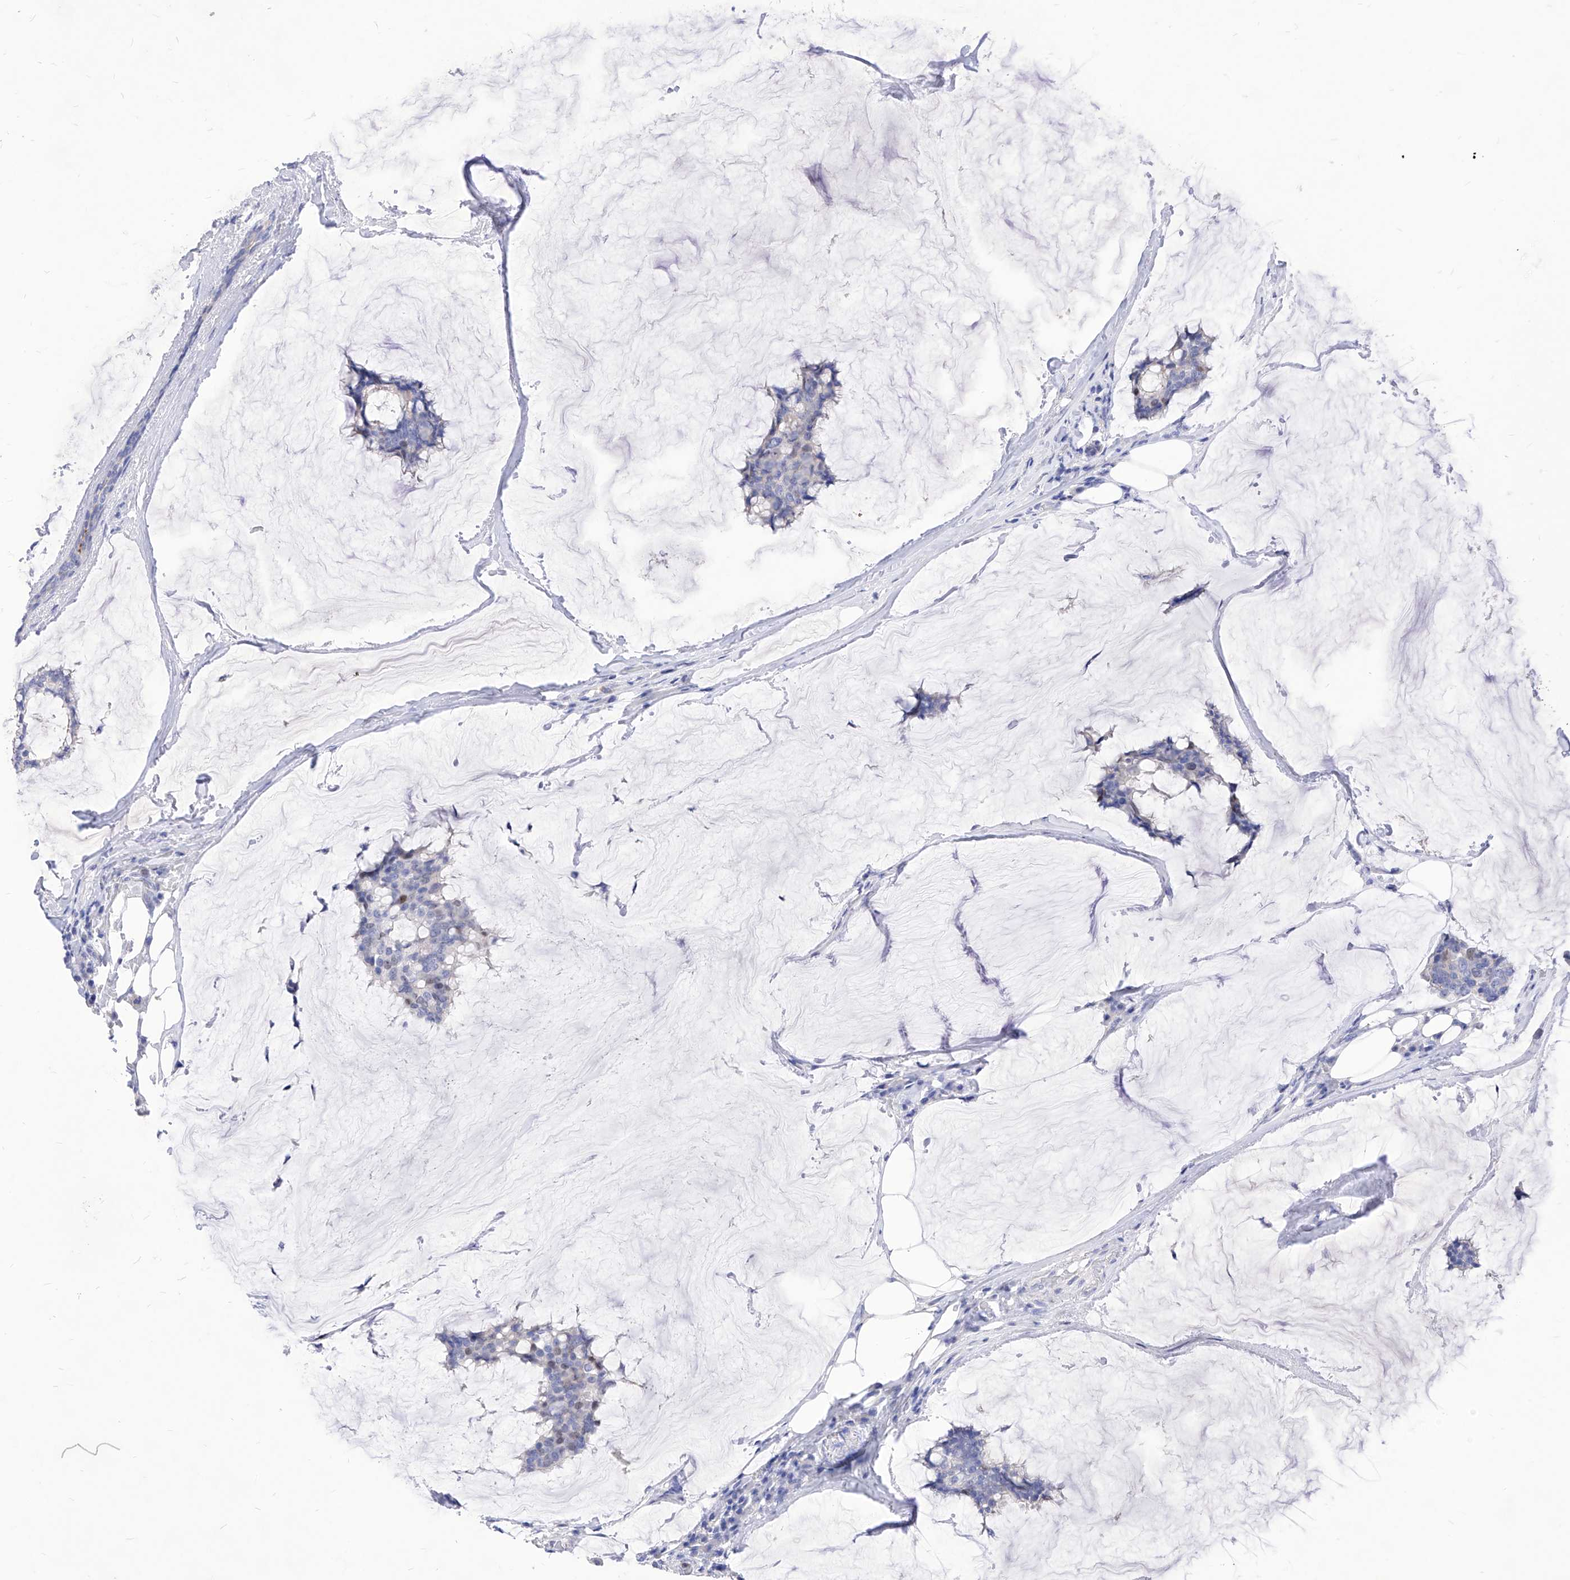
{"staining": {"intensity": "negative", "quantity": "none", "location": "none"}, "tissue": "breast cancer", "cell_type": "Tumor cells", "image_type": "cancer", "snomed": [{"axis": "morphology", "description": "Duct carcinoma"}, {"axis": "topography", "description": "Breast"}], "caption": "DAB immunohistochemical staining of breast intraductal carcinoma displays no significant positivity in tumor cells.", "gene": "VAX1", "patient": {"sex": "female", "age": 93}}